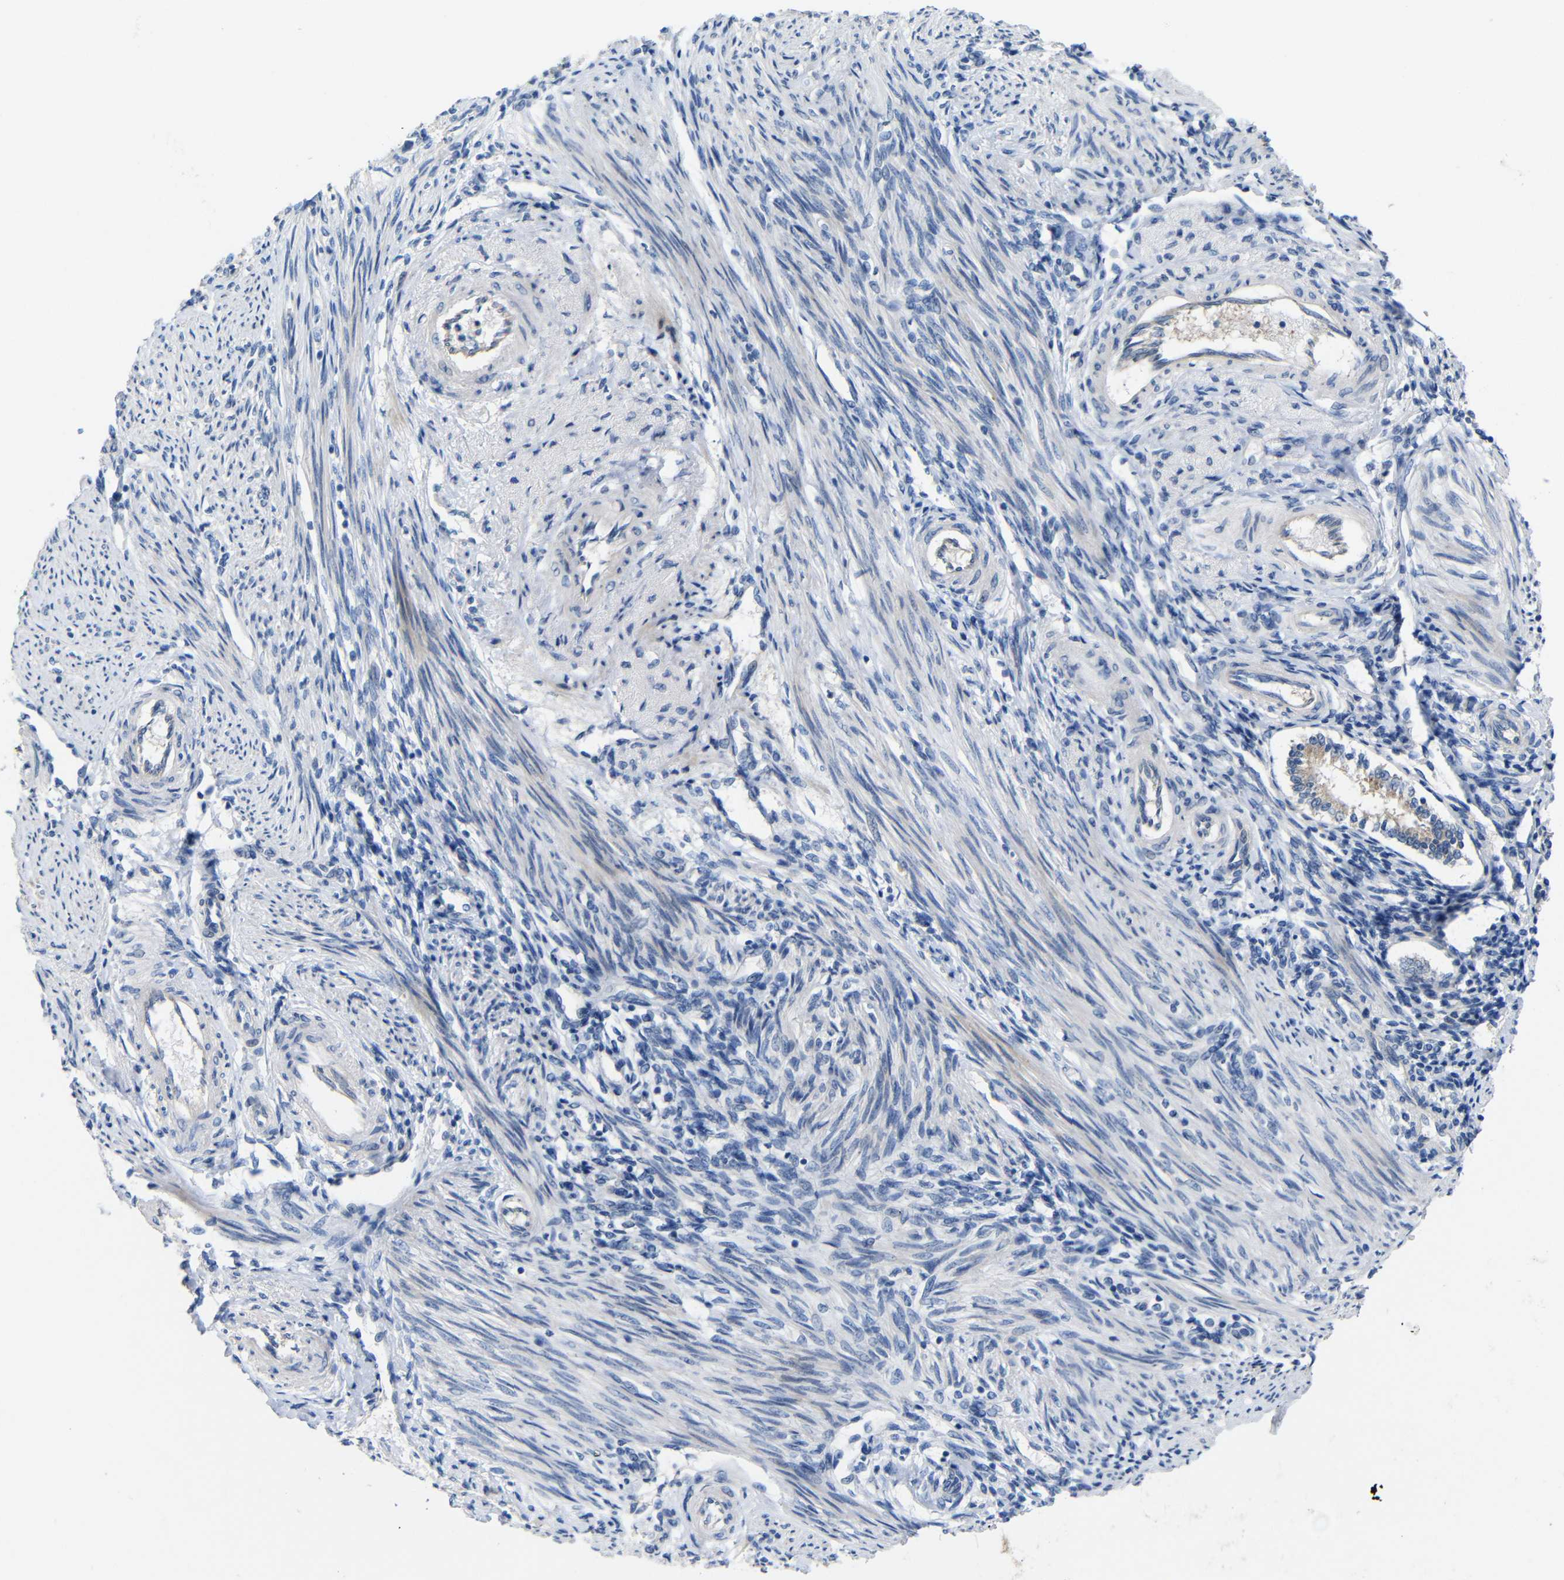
{"staining": {"intensity": "negative", "quantity": "none", "location": "none"}, "tissue": "endometrium", "cell_type": "Cells in endometrial stroma", "image_type": "normal", "snomed": [{"axis": "morphology", "description": "Normal tissue, NOS"}, {"axis": "topography", "description": "Endometrium"}], "caption": "DAB (3,3'-diaminobenzidine) immunohistochemical staining of normal endometrium exhibits no significant positivity in cells in endometrial stroma.", "gene": "TBC1D32", "patient": {"sex": "female", "age": 42}}